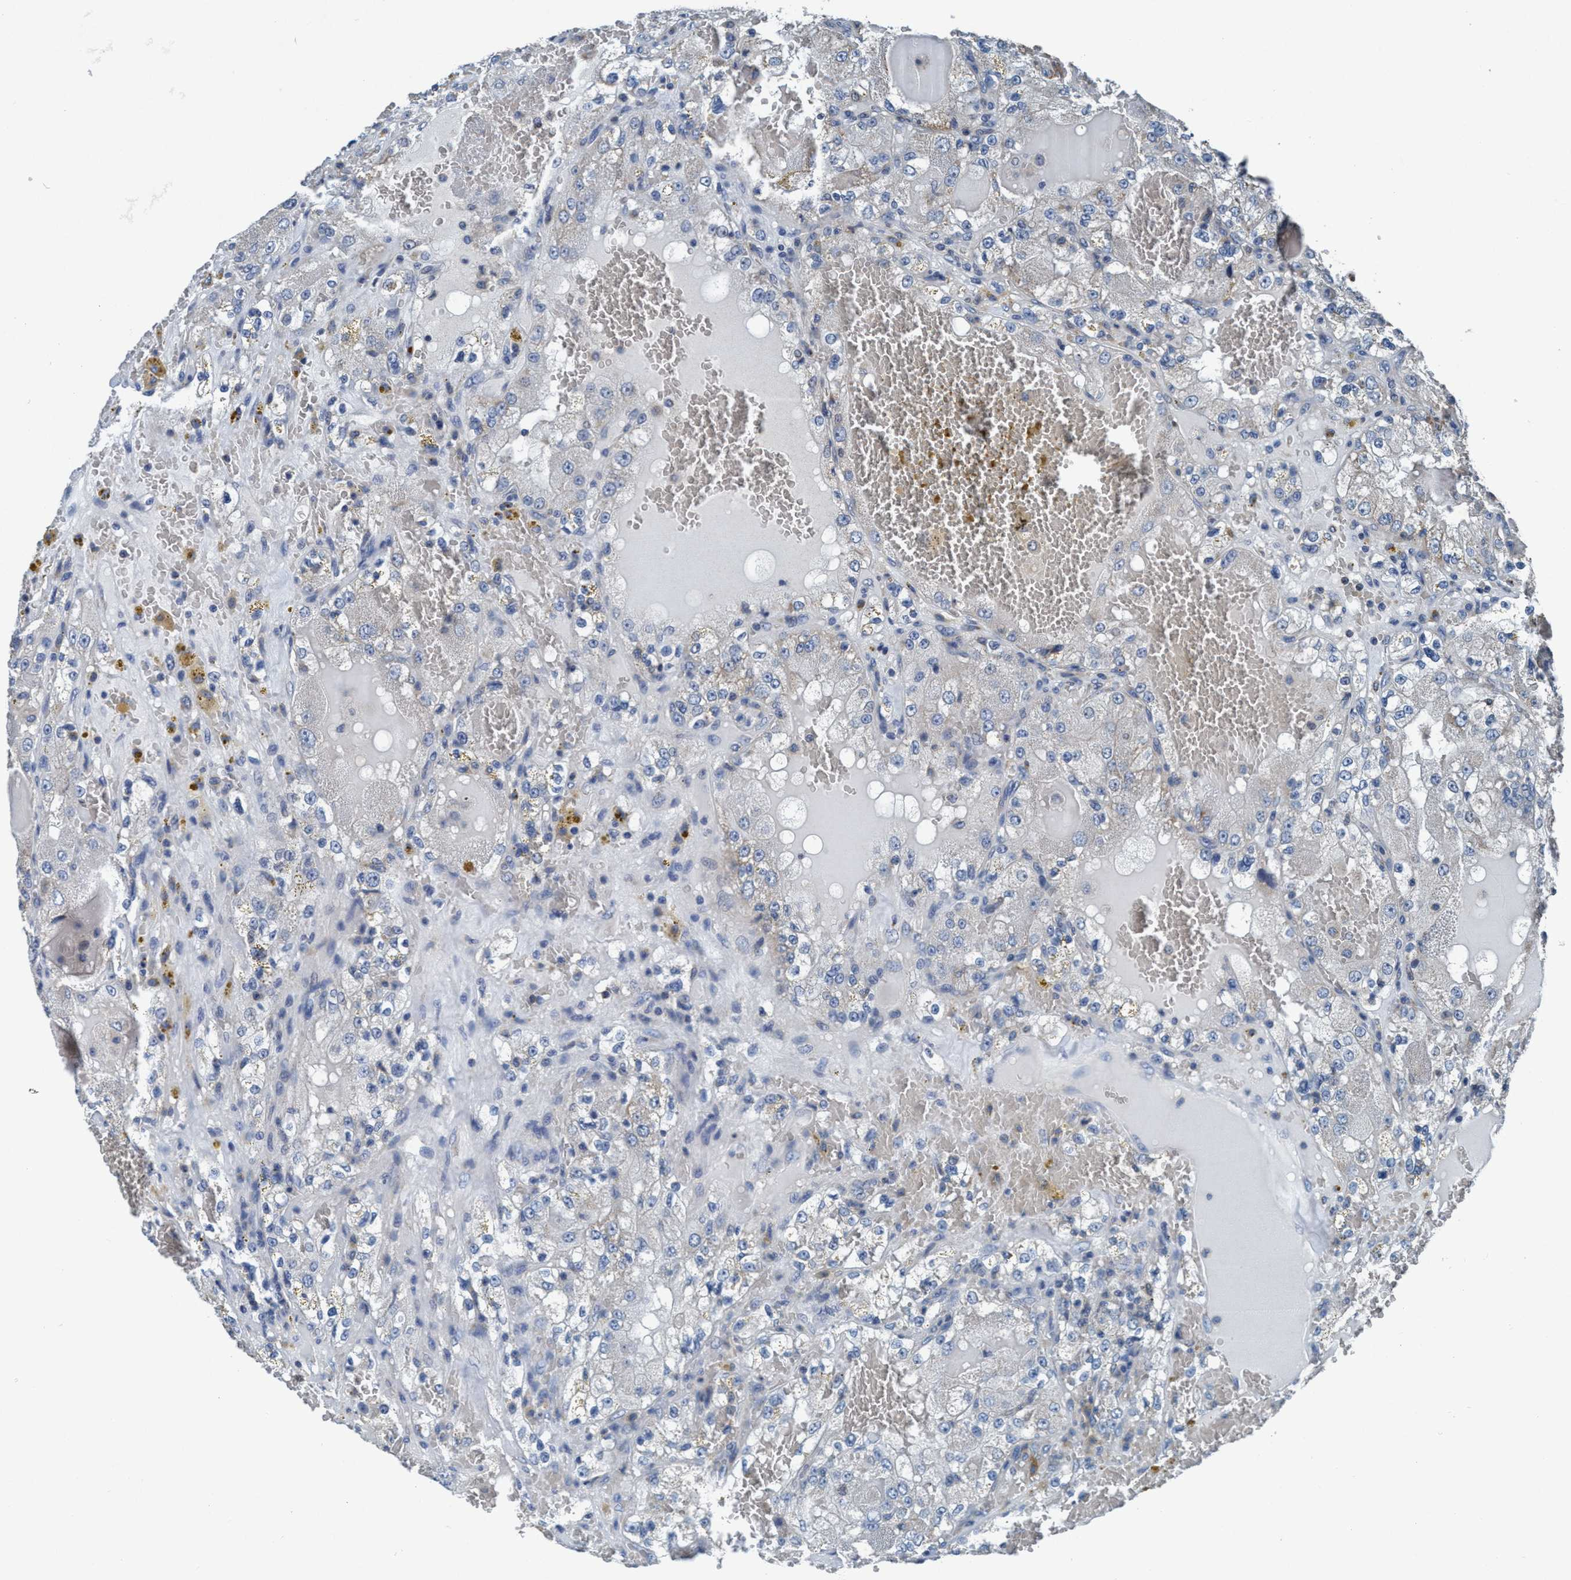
{"staining": {"intensity": "negative", "quantity": "none", "location": "none"}, "tissue": "renal cancer", "cell_type": "Tumor cells", "image_type": "cancer", "snomed": [{"axis": "morphology", "description": "Normal tissue, NOS"}, {"axis": "morphology", "description": "Adenocarcinoma, NOS"}, {"axis": "topography", "description": "Kidney"}], "caption": "A photomicrograph of renal cancer (adenocarcinoma) stained for a protein displays no brown staining in tumor cells.", "gene": "ANKFN1", "patient": {"sex": "male", "age": 61}}